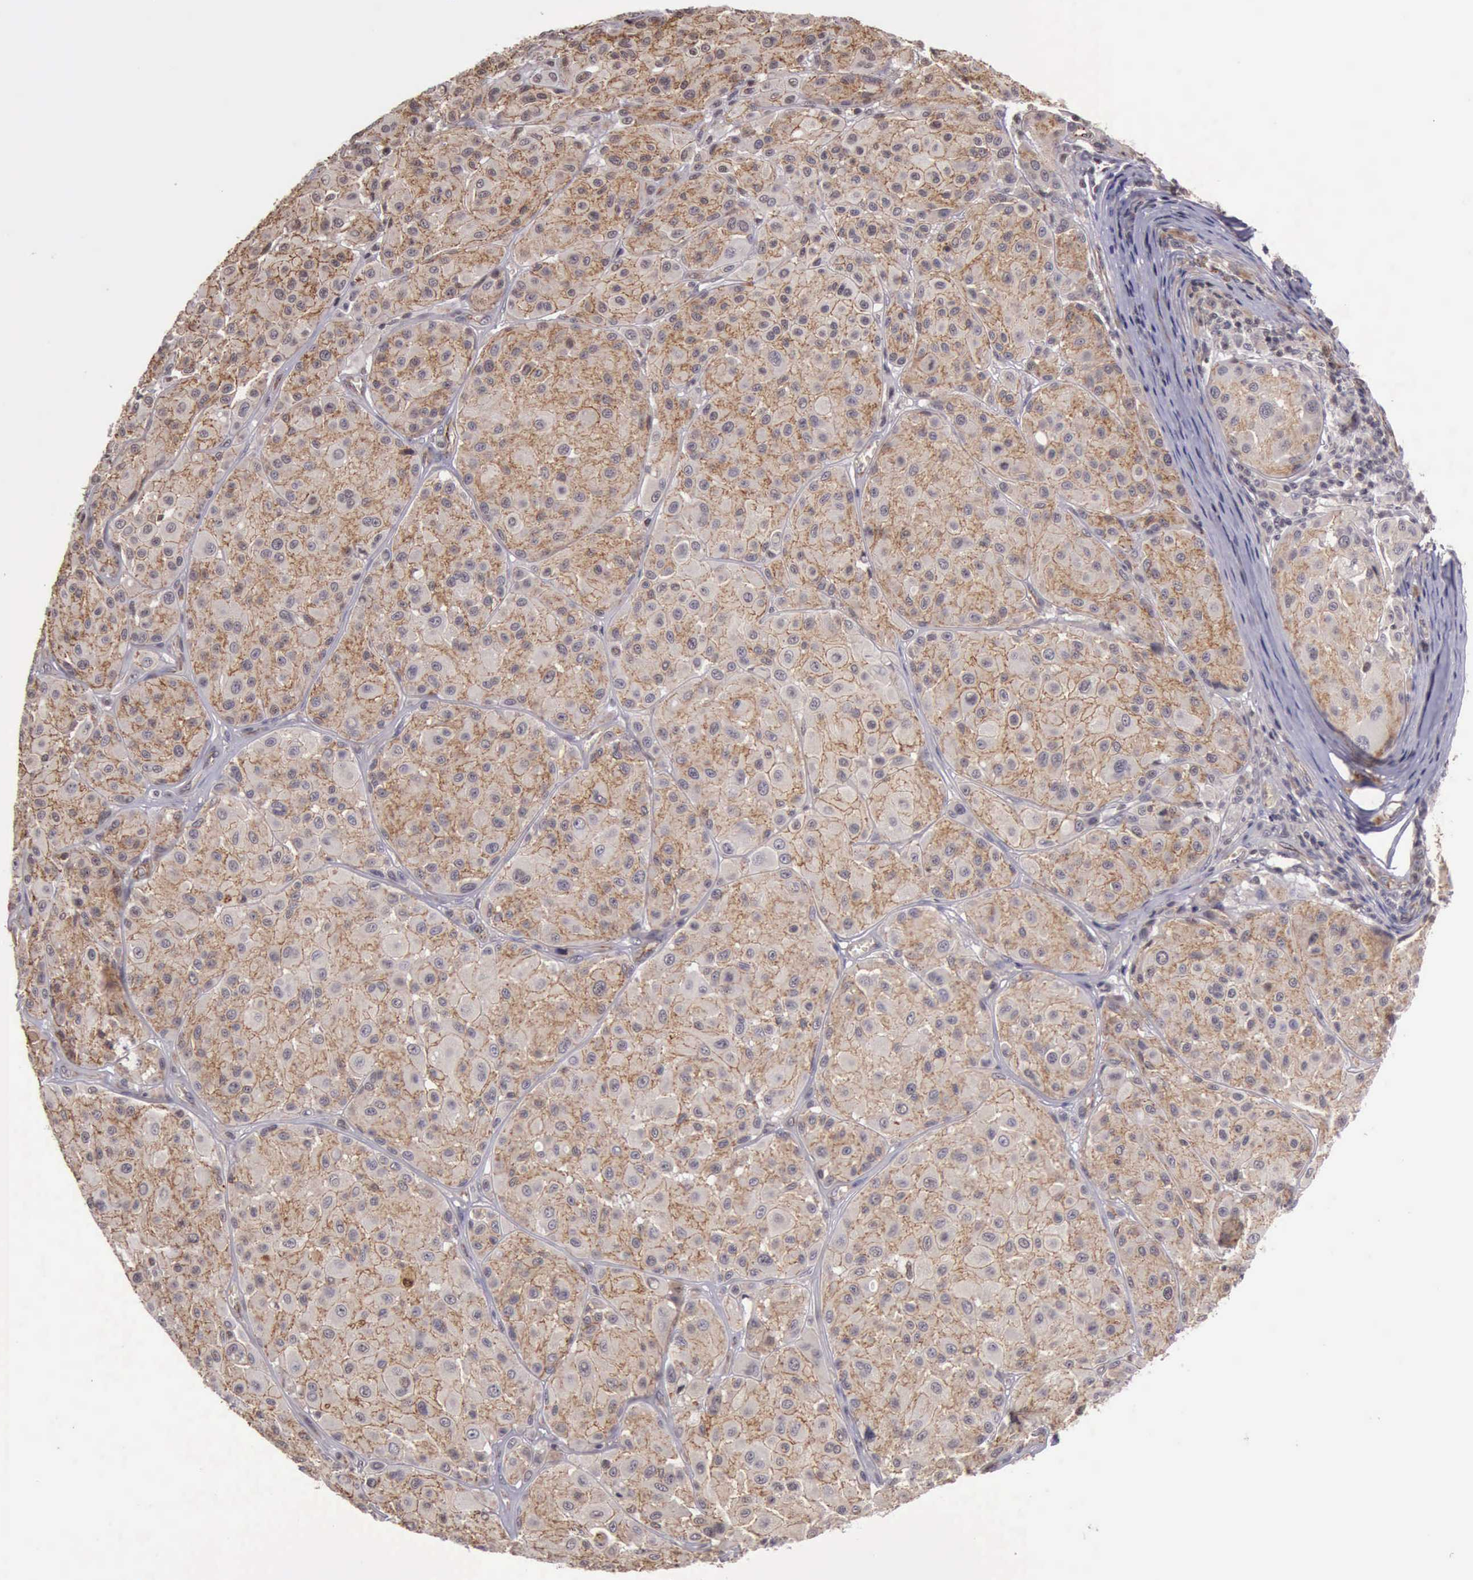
{"staining": {"intensity": "moderate", "quantity": ">75%", "location": "cytoplasmic/membranous"}, "tissue": "melanoma", "cell_type": "Tumor cells", "image_type": "cancer", "snomed": [{"axis": "morphology", "description": "Malignant melanoma, NOS"}, {"axis": "topography", "description": "Skin"}], "caption": "Human melanoma stained for a protein (brown) displays moderate cytoplasmic/membranous positive positivity in about >75% of tumor cells.", "gene": "CTNNB1", "patient": {"sex": "male", "age": 36}}